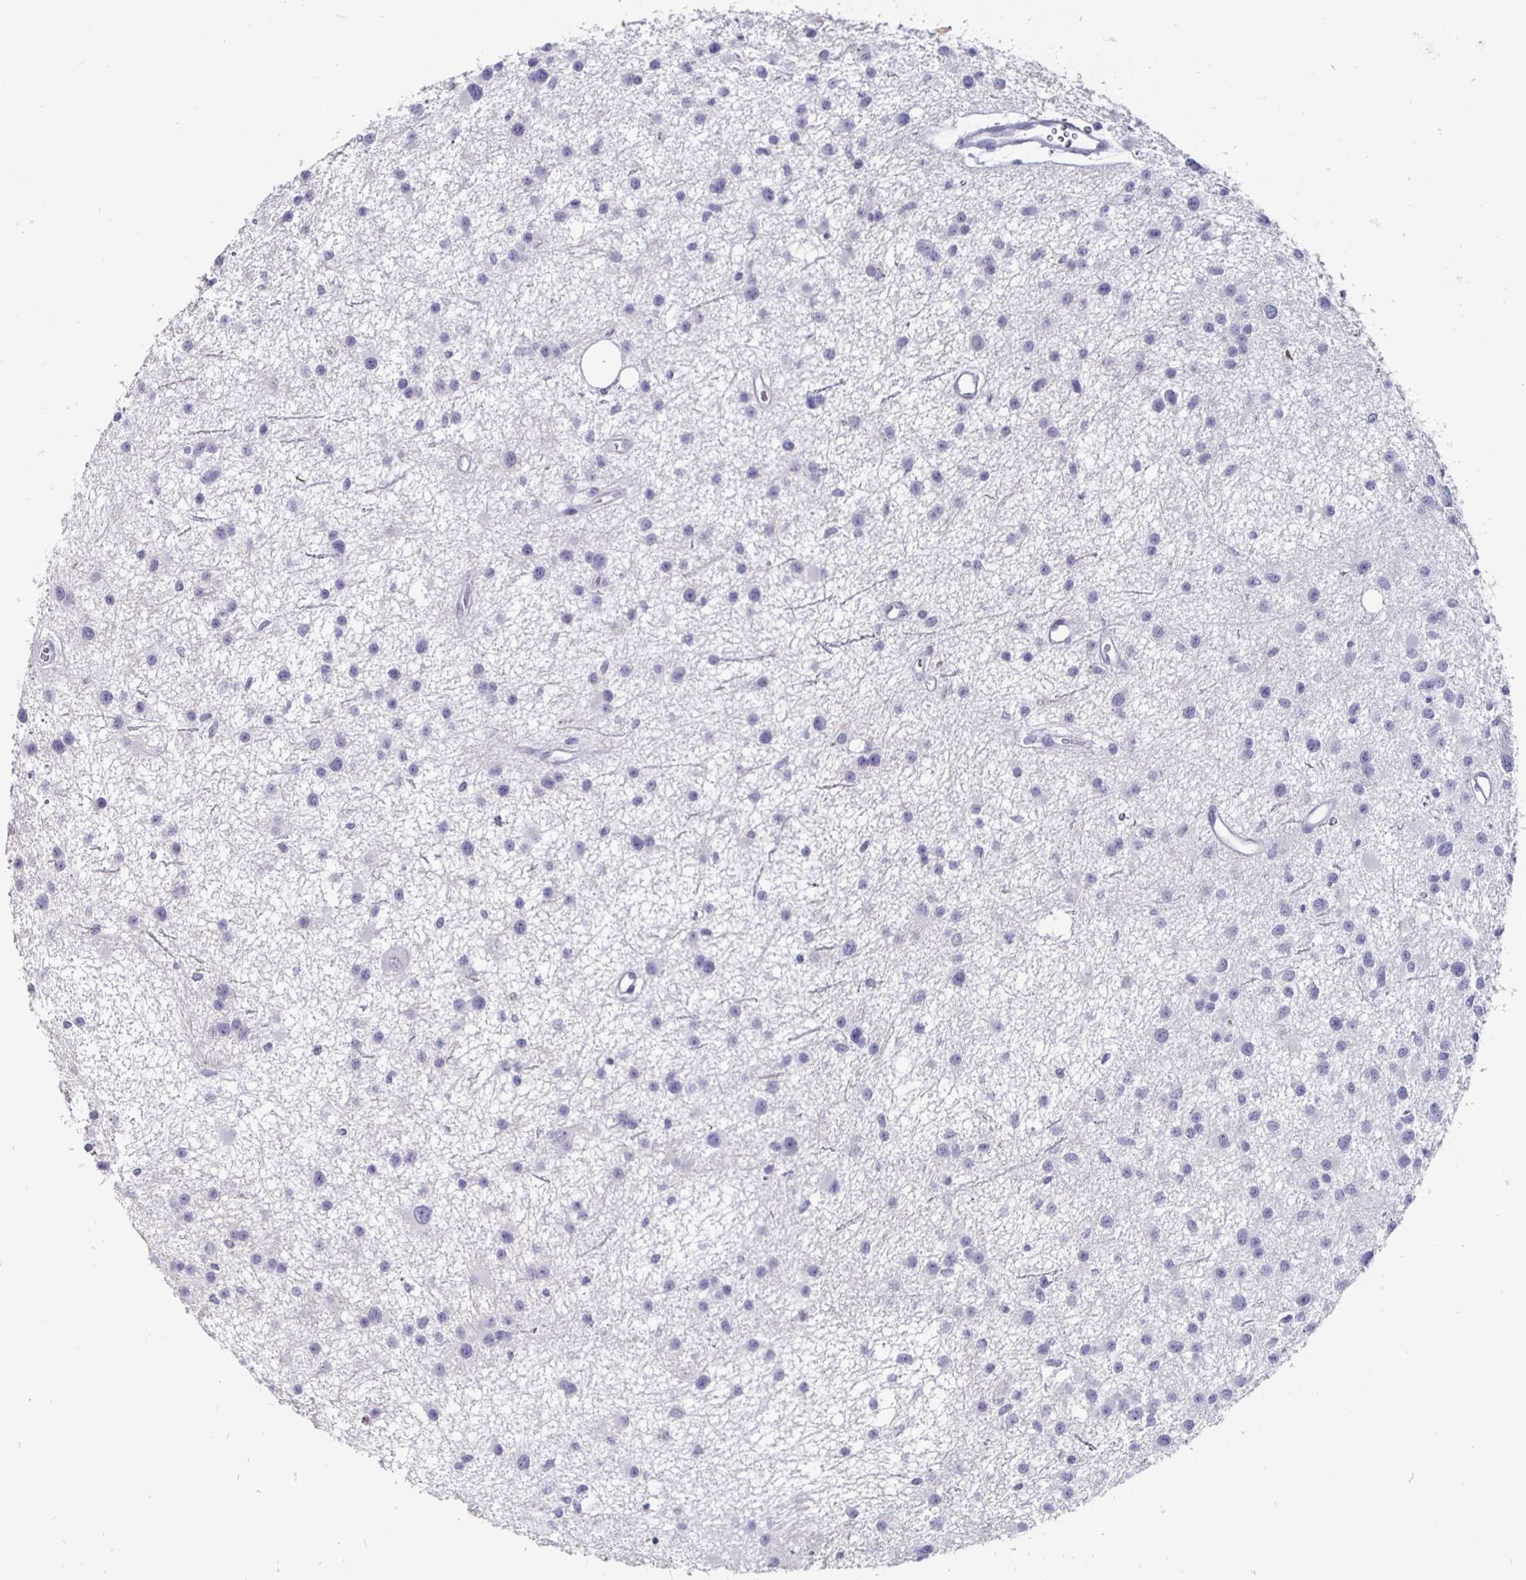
{"staining": {"intensity": "negative", "quantity": "none", "location": "none"}, "tissue": "glioma", "cell_type": "Tumor cells", "image_type": "cancer", "snomed": [{"axis": "morphology", "description": "Glioma, malignant, Low grade"}, {"axis": "topography", "description": "Brain"}], "caption": "Image shows no significant protein staining in tumor cells of malignant glioma (low-grade). The staining was performed using DAB (3,3'-diaminobenzidine) to visualize the protein expression in brown, while the nuclei were stained in blue with hematoxylin (Magnification: 20x).", "gene": "OOSP2", "patient": {"sex": "male", "age": 43}}